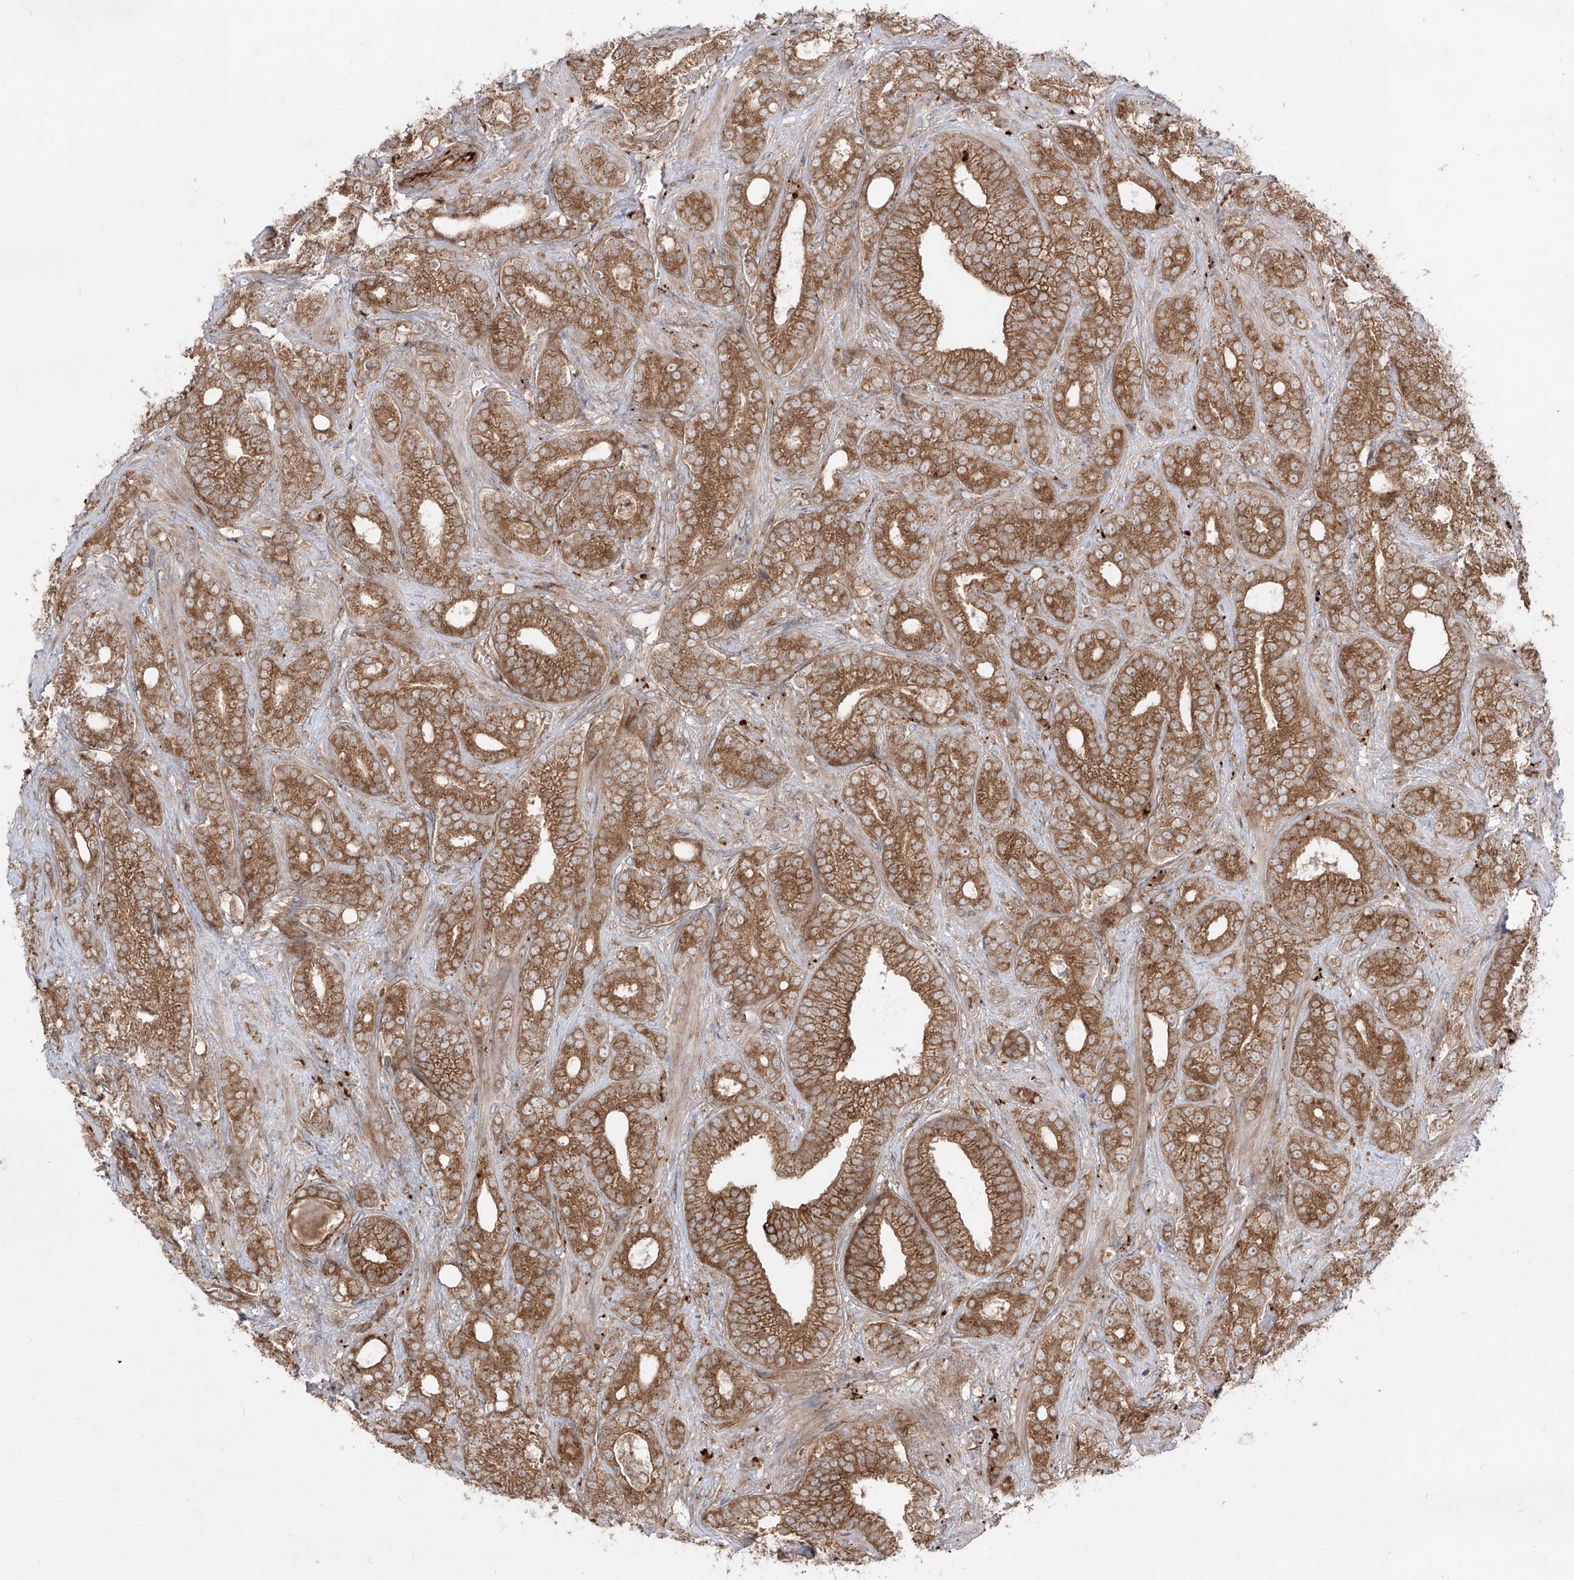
{"staining": {"intensity": "strong", "quantity": ">75%", "location": "cytoplasmic/membranous"}, "tissue": "prostate cancer", "cell_type": "Tumor cells", "image_type": "cancer", "snomed": [{"axis": "morphology", "description": "Adenocarcinoma, High grade"}, {"axis": "topography", "description": "Prostate and seminal vesicle, NOS"}], "caption": "This image exhibits immunohistochemistry (IHC) staining of human high-grade adenocarcinoma (prostate), with high strong cytoplasmic/membranous staining in approximately >75% of tumor cells.", "gene": "YKT6", "patient": {"sex": "male", "age": 67}}